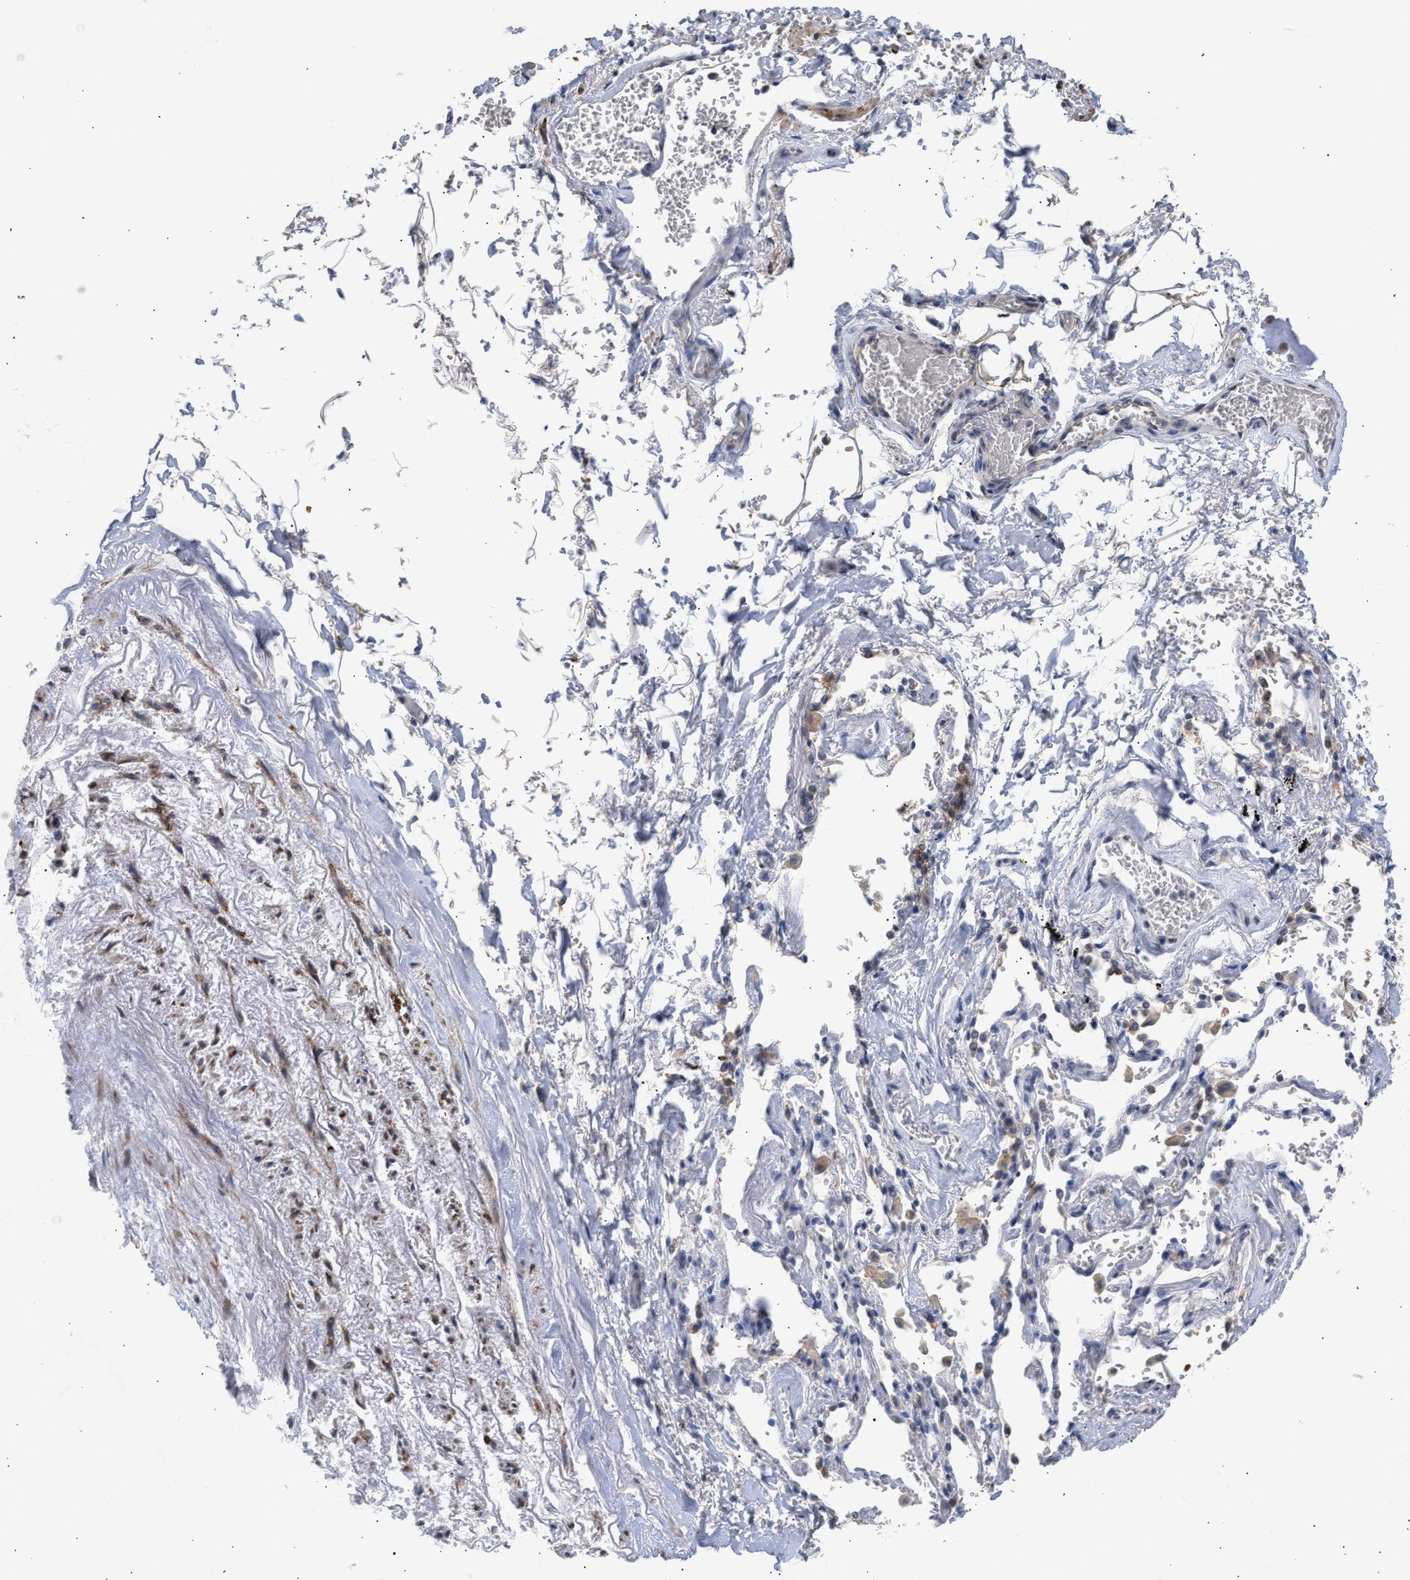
{"staining": {"intensity": "moderate", "quantity": "<25%", "location": "cytoplasmic/membranous"}, "tissue": "adipose tissue", "cell_type": "Adipocytes", "image_type": "normal", "snomed": [{"axis": "morphology", "description": "Normal tissue, NOS"}, {"axis": "topography", "description": "Cartilage tissue"}, {"axis": "topography", "description": "Lung"}], "caption": "High-power microscopy captured an IHC image of benign adipose tissue, revealing moderate cytoplasmic/membranous staining in about <25% of adipocytes. The staining was performed using DAB to visualize the protein expression in brown, while the nuclei were stained in blue with hematoxylin (Magnification: 20x).", "gene": "SELENOM", "patient": {"sex": "female", "age": 77}}